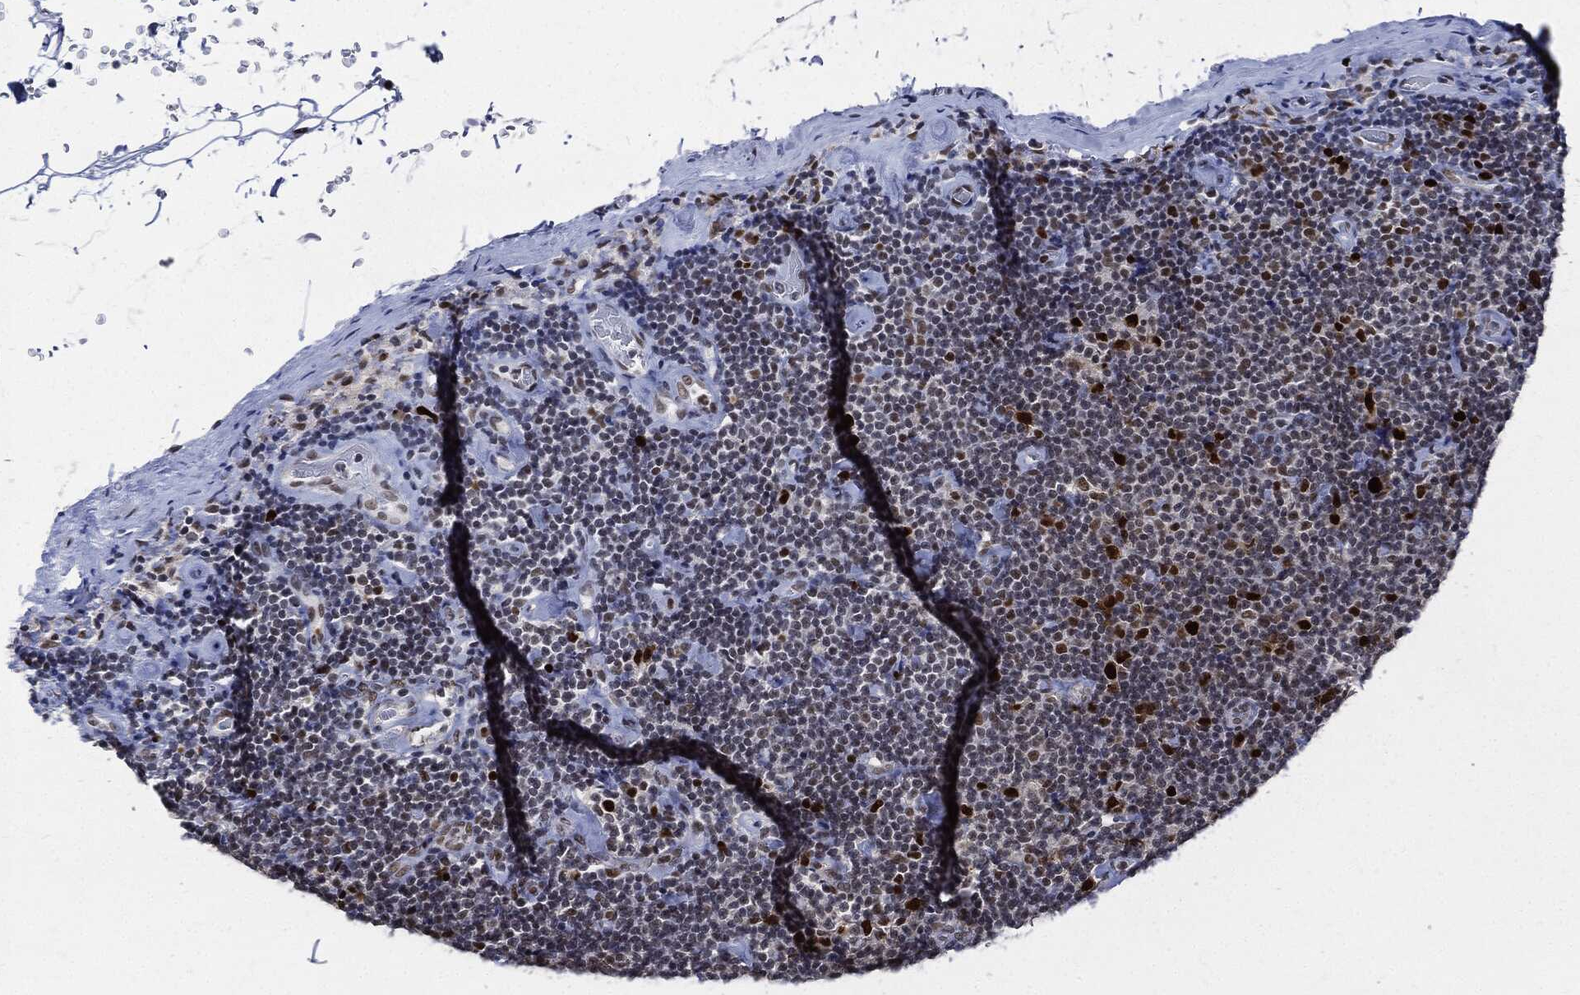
{"staining": {"intensity": "strong", "quantity": "<25%", "location": "nuclear"}, "tissue": "lymphoma", "cell_type": "Tumor cells", "image_type": "cancer", "snomed": [{"axis": "morphology", "description": "Malignant lymphoma, non-Hodgkin's type, Low grade"}, {"axis": "topography", "description": "Lymph node"}], "caption": "Protein staining of lymphoma tissue reveals strong nuclear staining in about <25% of tumor cells.", "gene": "PCNA", "patient": {"sex": "male", "age": 81}}